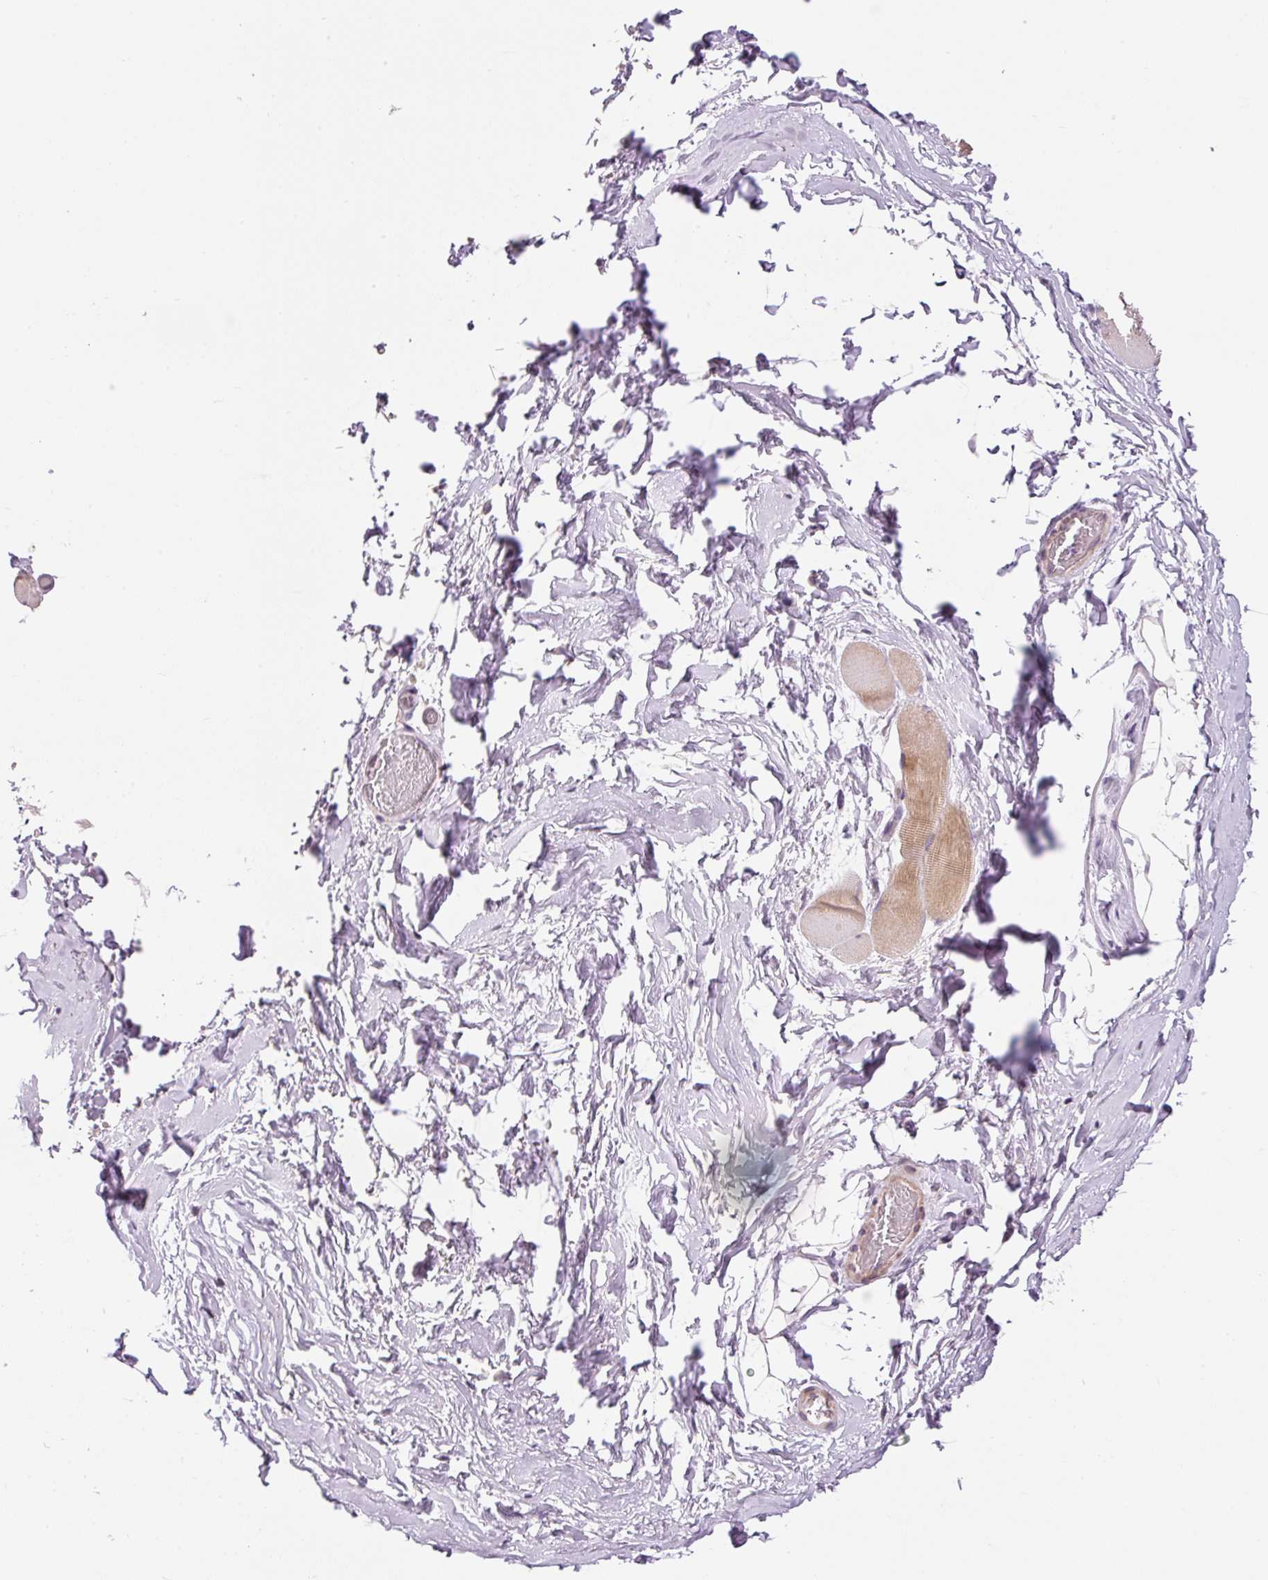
{"staining": {"intensity": "negative", "quantity": "none", "location": "none"}, "tissue": "adipose tissue", "cell_type": "Adipocytes", "image_type": "normal", "snomed": [{"axis": "morphology", "description": "Normal tissue, NOS"}, {"axis": "topography", "description": "Vascular tissue"}, {"axis": "topography", "description": "Peripheral nerve tissue"}], "caption": "Adipose tissue stained for a protein using immunohistochemistry (IHC) exhibits no positivity adipocytes.", "gene": "HNF1A", "patient": {"sex": "male", "age": 41}}